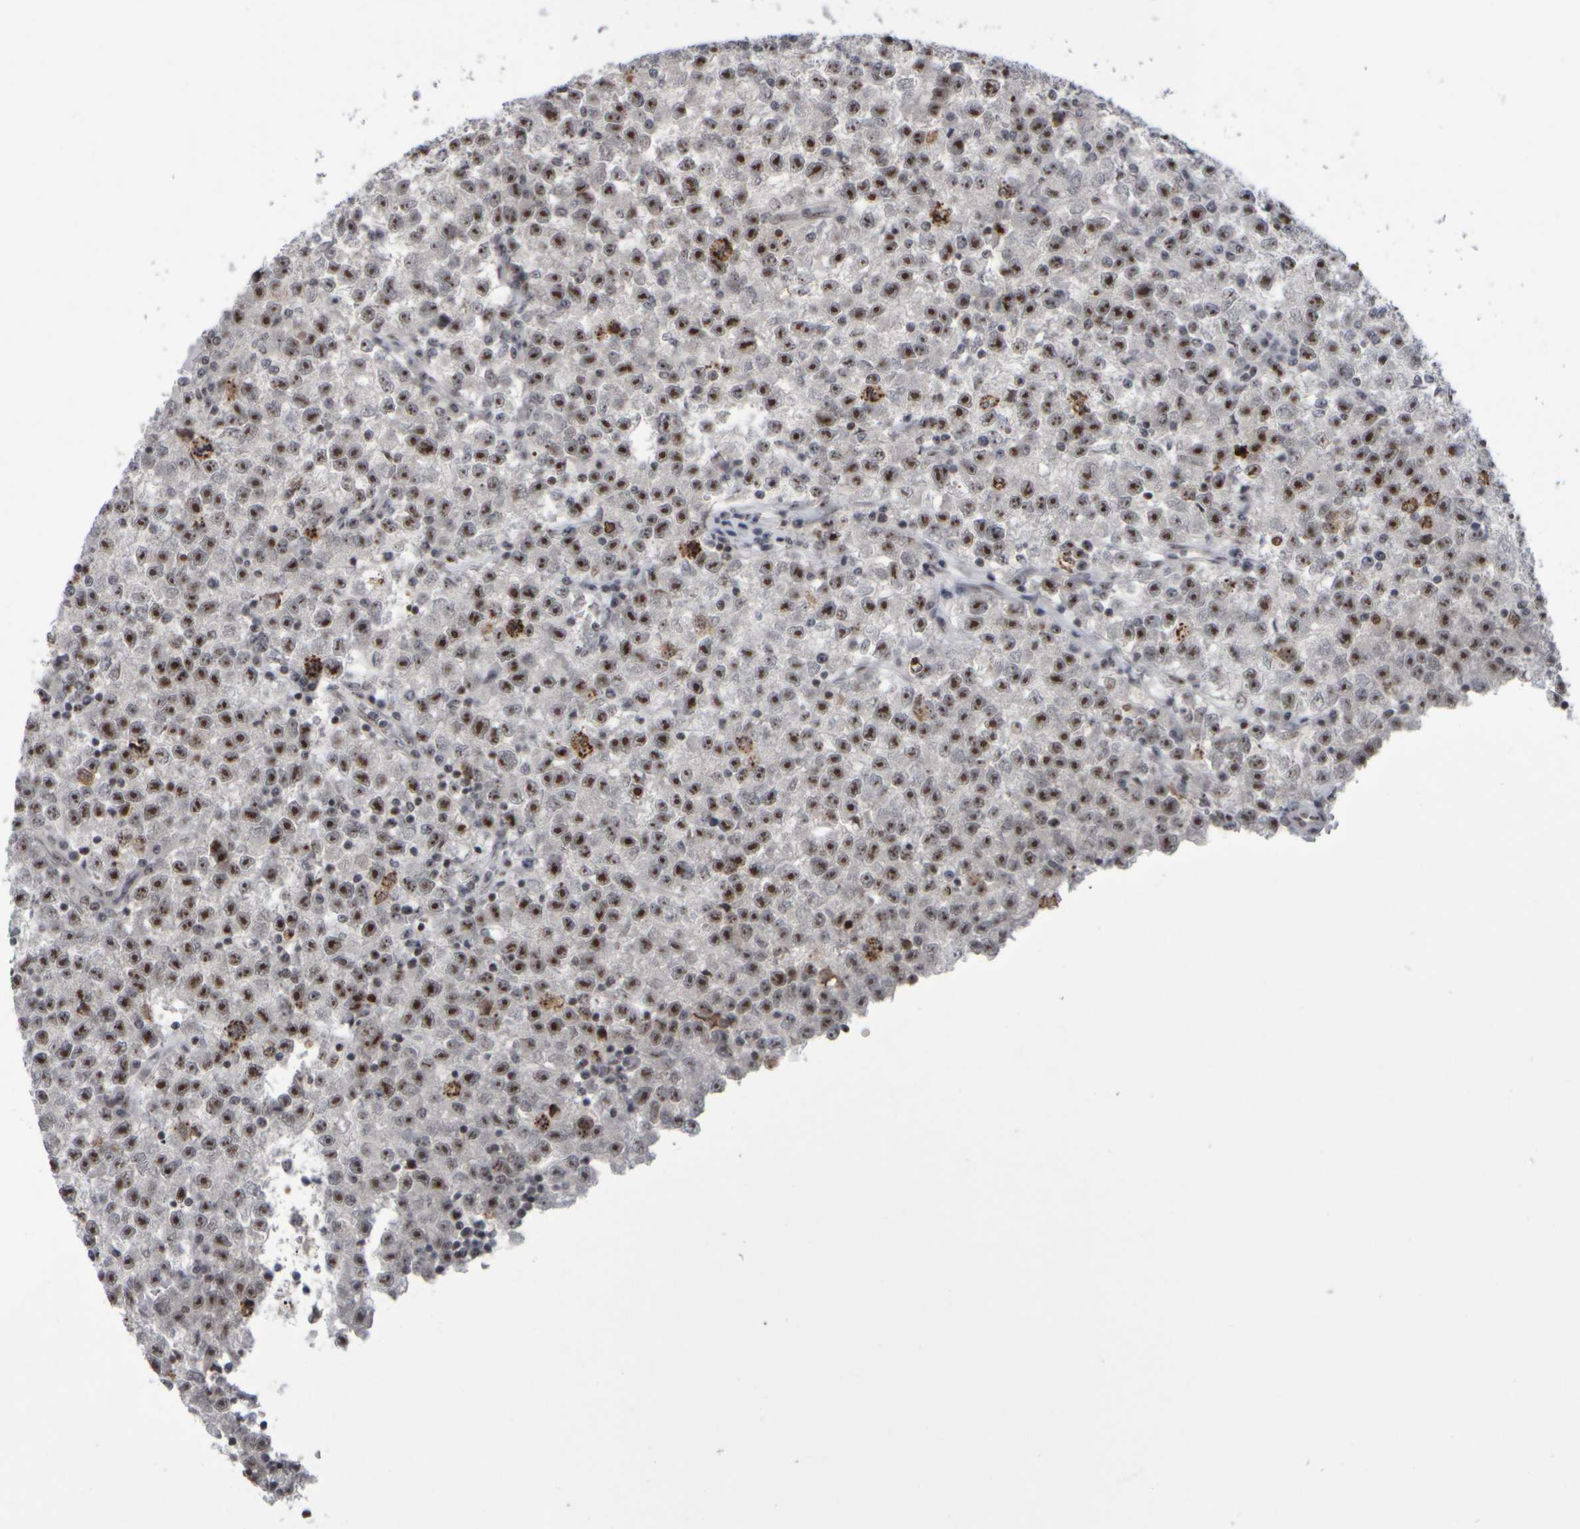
{"staining": {"intensity": "strong", "quantity": ">75%", "location": "nuclear"}, "tissue": "testis cancer", "cell_type": "Tumor cells", "image_type": "cancer", "snomed": [{"axis": "morphology", "description": "Seminoma, NOS"}, {"axis": "topography", "description": "Testis"}], "caption": "This is a photomicrograph of immunohistochemistry staining of seminoma (testis), which shows strong expression in the nuclear of tumor cells.", "gene": "SURF6", "patient": {"sex": "male", "age": 22}}